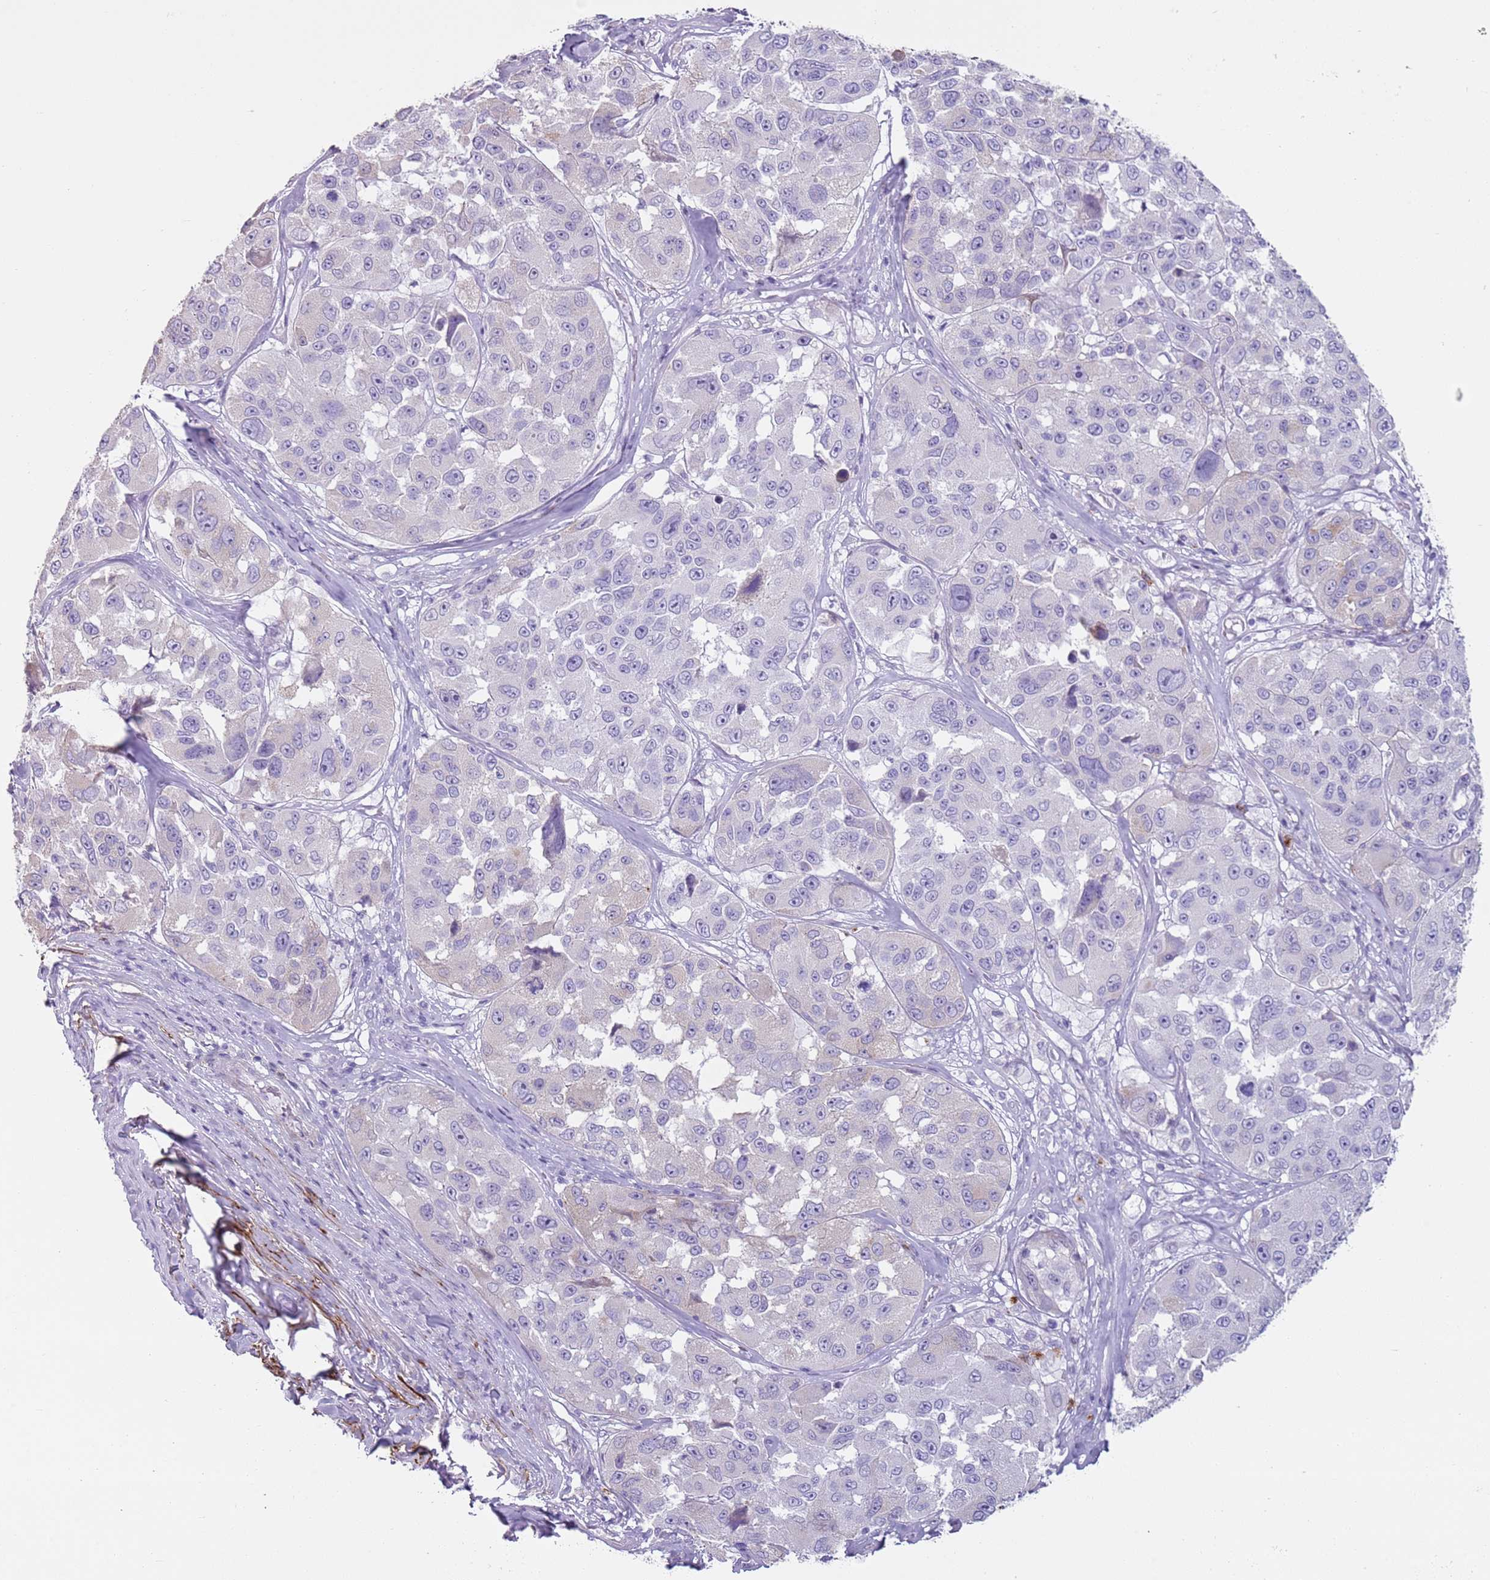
{"staining": {"intensity": "negative", "quantity": "none", "location": "none"}, "tissue": "melanoma", "cell_type": "Tumor cells", "image_type": "cancer", "snomed": [{"axis": "morphology", "description": "Malignant melanoma, NOS"}, {"axis": "topography", "description": "Skin"}], "caption": "This is an IHC photomicrograph of melanoma. There is no positivity in tumor cells.", "gene": "CD177", "patient": {"sex": "female", "age": 66}}